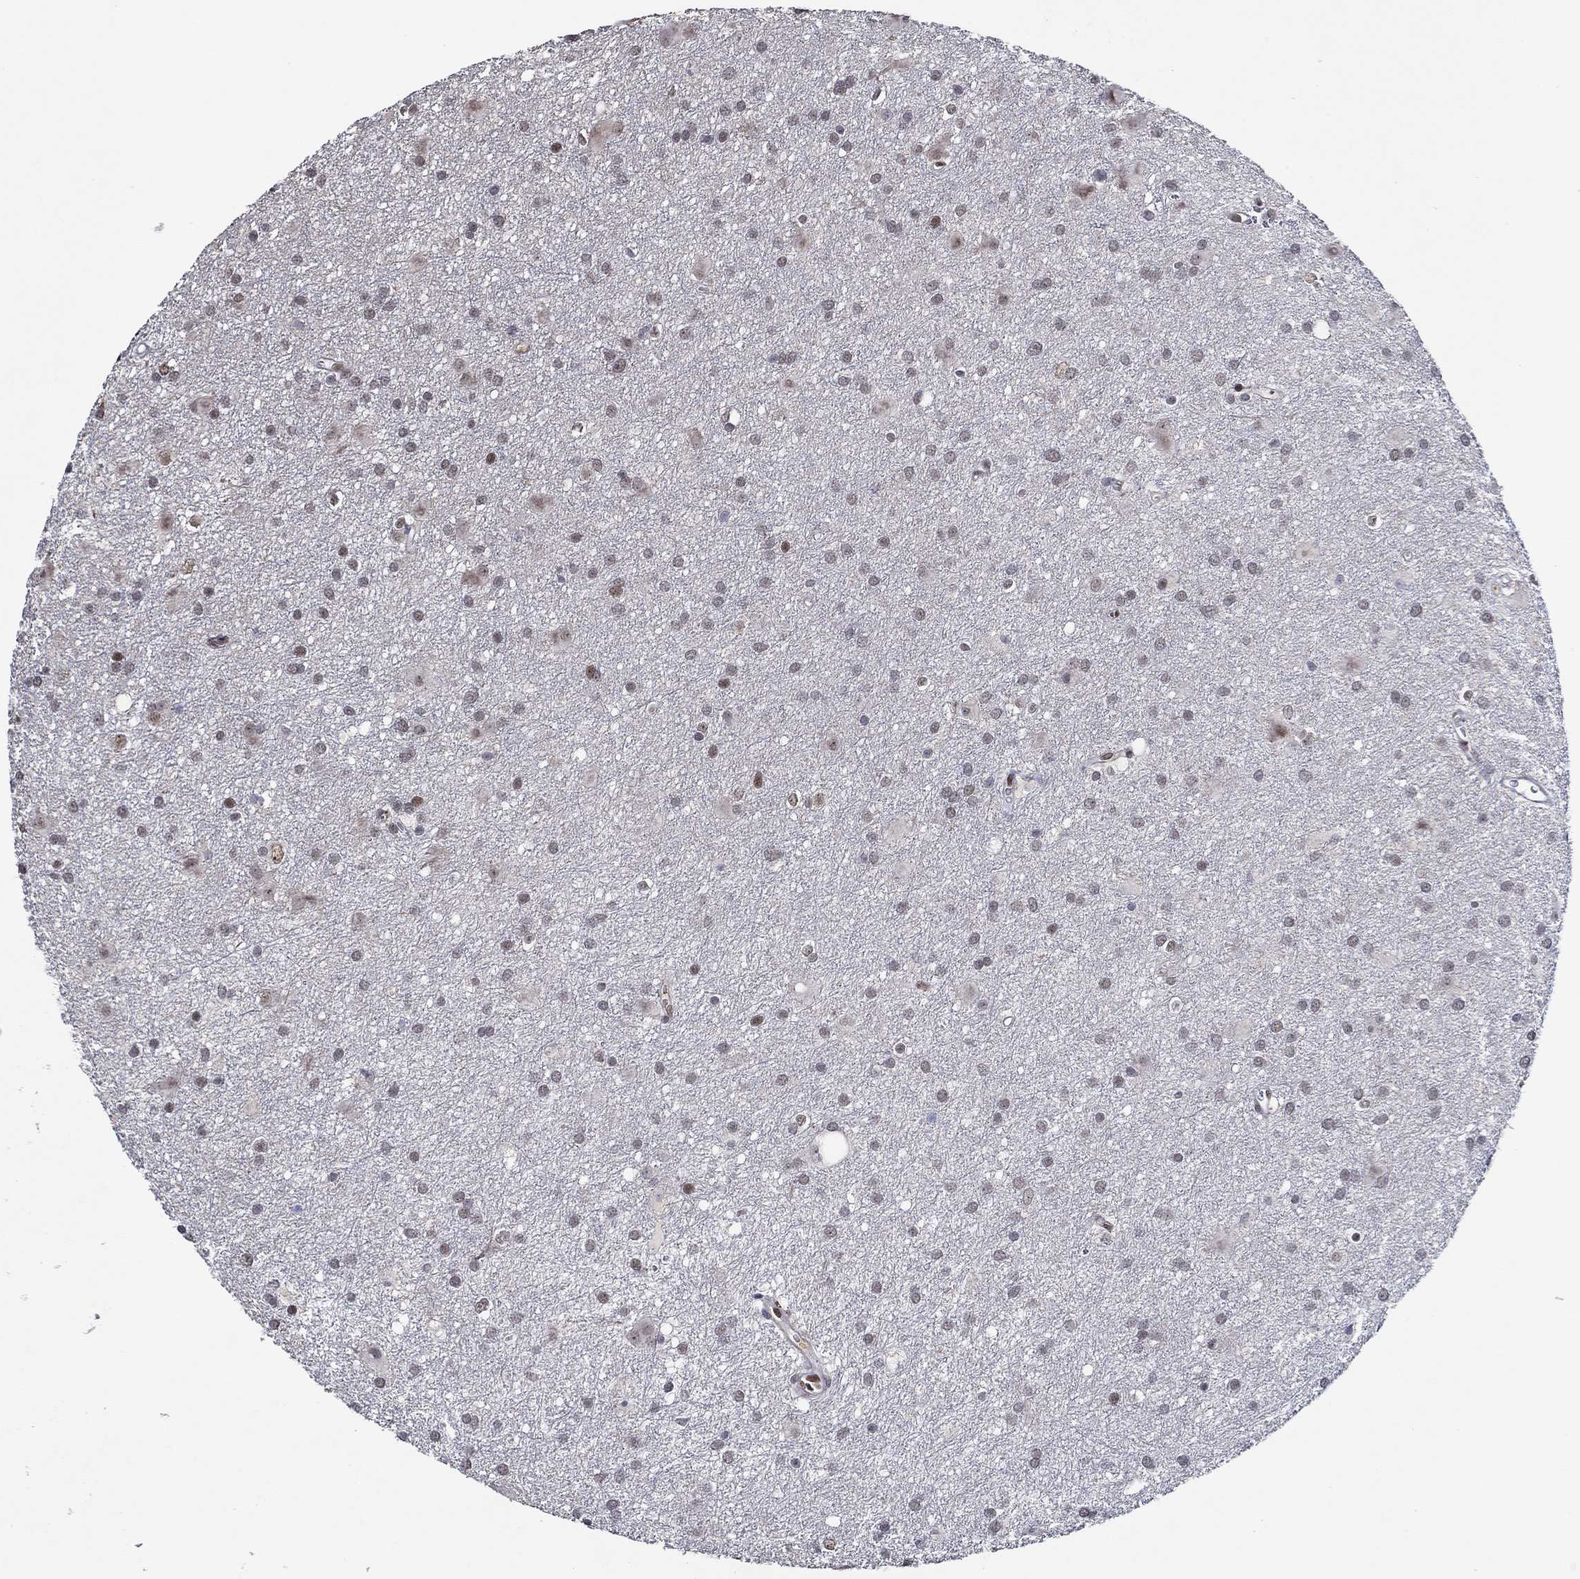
{"staining": {"intensity": "moderate", "quantity": "<25%", "location": "nuclear"}, "tissue": "glioma", "cell_type": "Tumor cells", "image_type": "cancer", "snomed": [{"axis": "morphology", "description": "Glioma, malignant, Low grade"}, {"axis": "topography", "description": "Brain"}], "caption": "The photomicrograph displays immunohistochemical staining of glioma. There is moderate nuclear staining is identified in about <25% of tumor cells. Immunohistochemistry (ihc) stains the protein of interest in brown and the nuclei are stained blue.", "gene": "GATA2", "patient": {"sex": "male", "age": 58}}